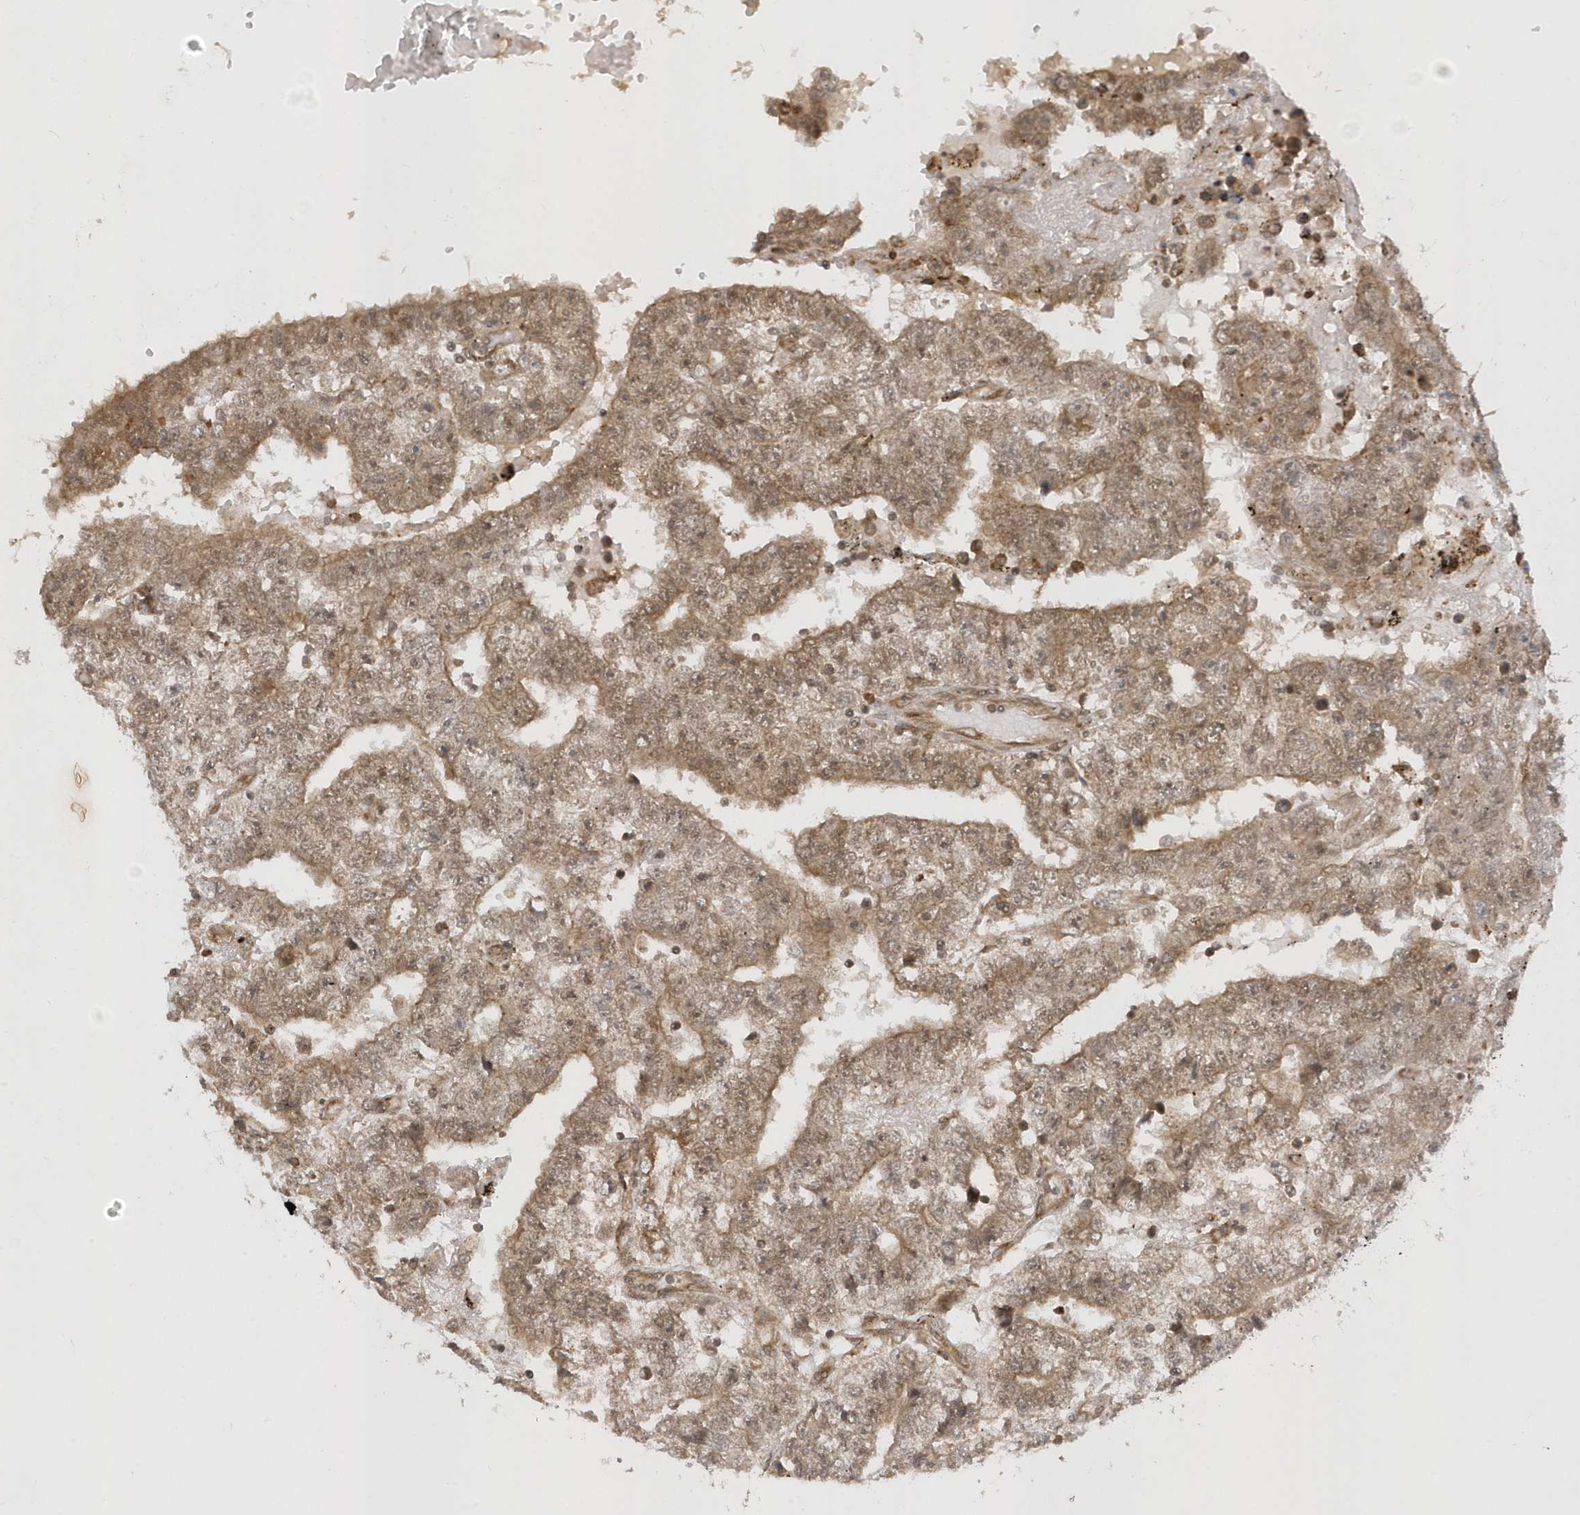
{"staining": {"intensity": "moderate", "quantity": ">75%", "location": "cytoplasmic/membranous,nuclear"}, "tissue": "testis cancer", "cell_type": "Tumor cells", "image_type": "cancer", "snomed": [{"axis": "morphology", "description": "Carcinoma, Embryonal, NOS"}, {"axis": "topography", "description": "Testis"}], "caption": "Brown immunohistochemical staining in testis cancer (embryonal carcinoma) exhibits moderate cytoplasmic/membranous and nuclear positivity in about >75% of tumor cells.", "gene": "METTL21A", "patient": {"sex": "male", "age": 25}}